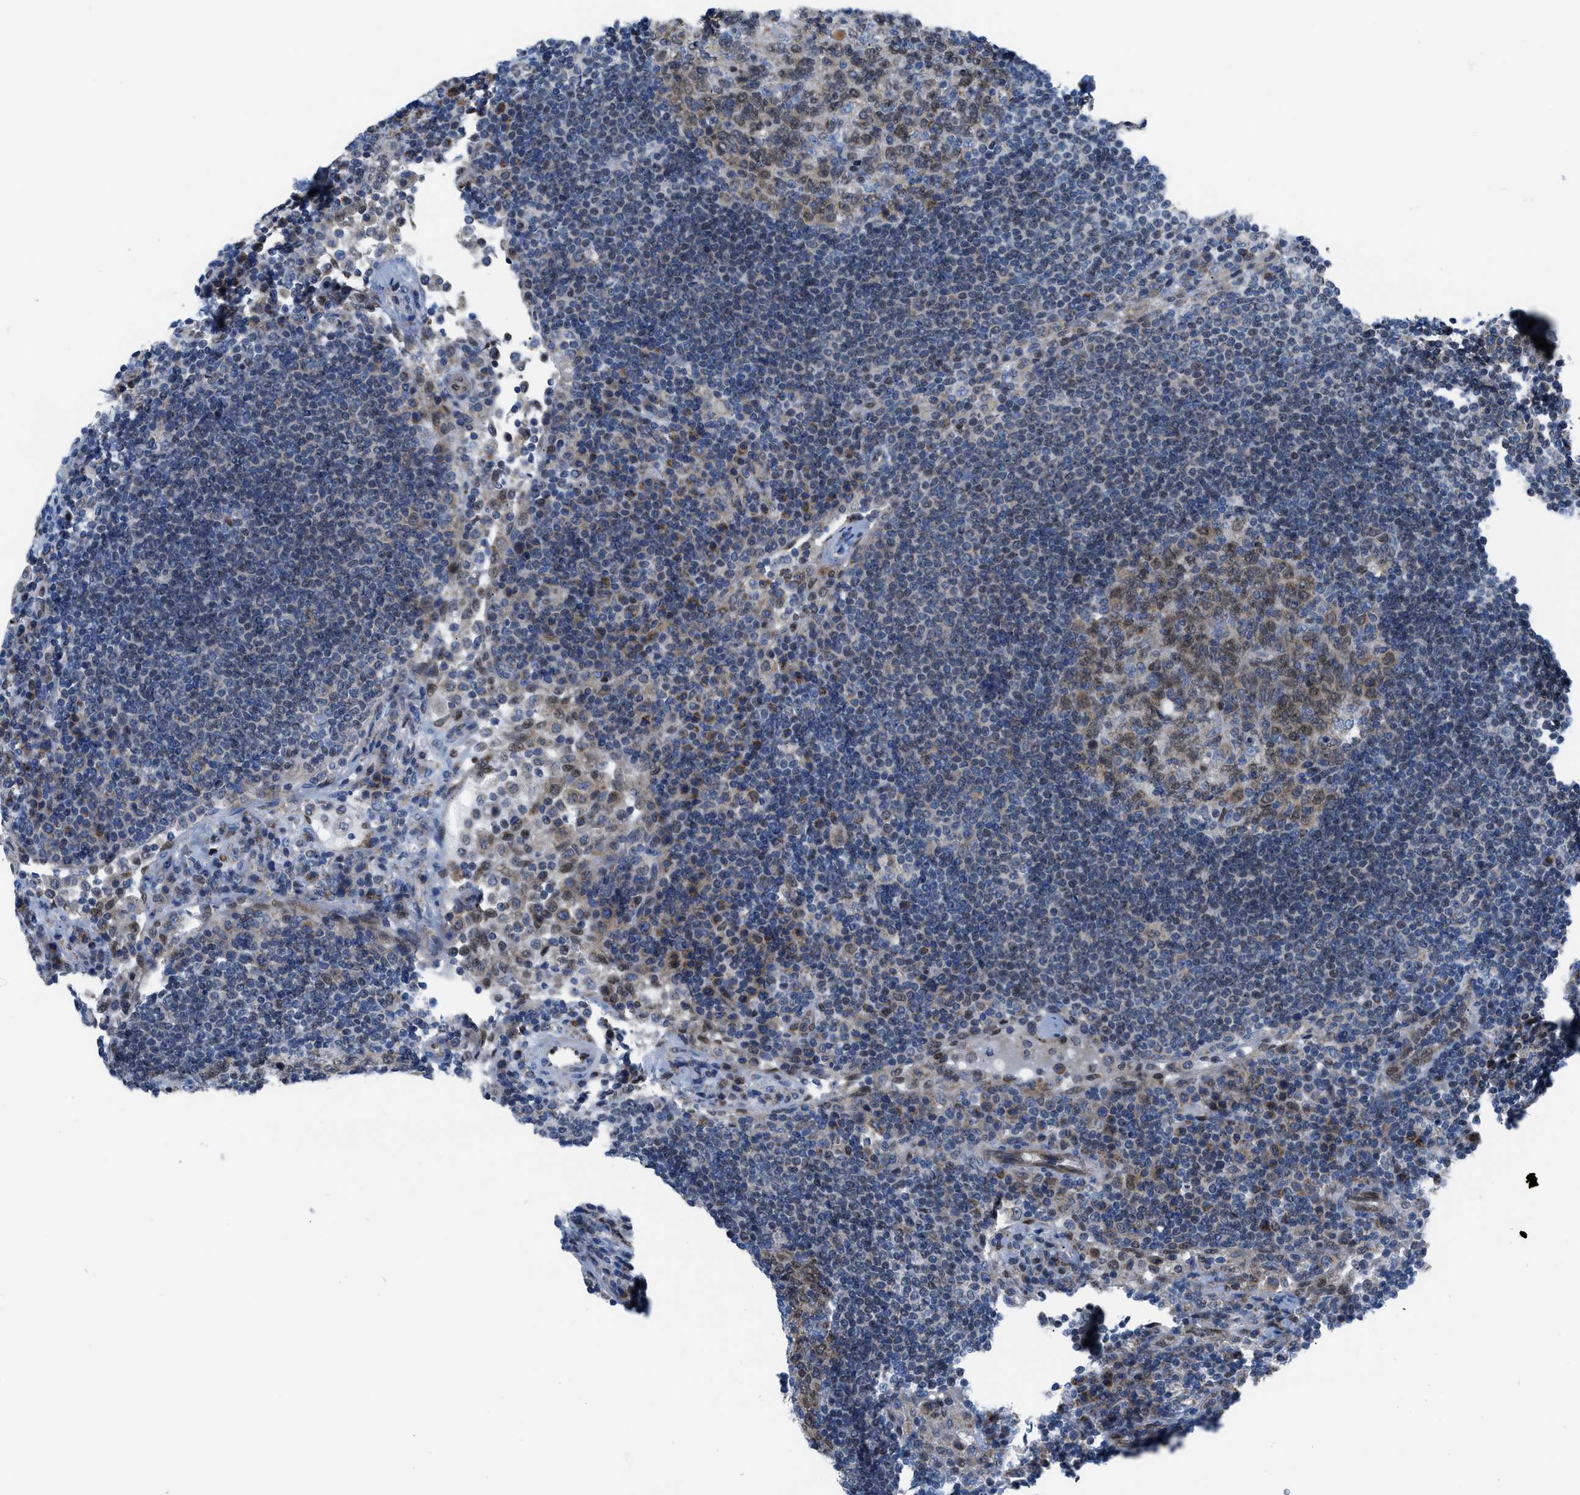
{"staining": {"intensity": "weak", "quantity": "25%-75%", "location": "cytoplasmic/membranous,nuclear"}, "tissue": "lymph node", "cell_type": "Germinal center cells", "image_type": "normal", "snomed": [{"axis": "morphology", "description": "Normal tissue, NOS"}, {"axis": "topography", "description": "Lymph node"}], "caption": "Unremarkable lymph node displays weak cytoplasmic/membranous,nuclear expression in approximately 25%-75% of germinal center cells.", "gene": "LMO2", "patient": {"sex": "female", "age": 53}}